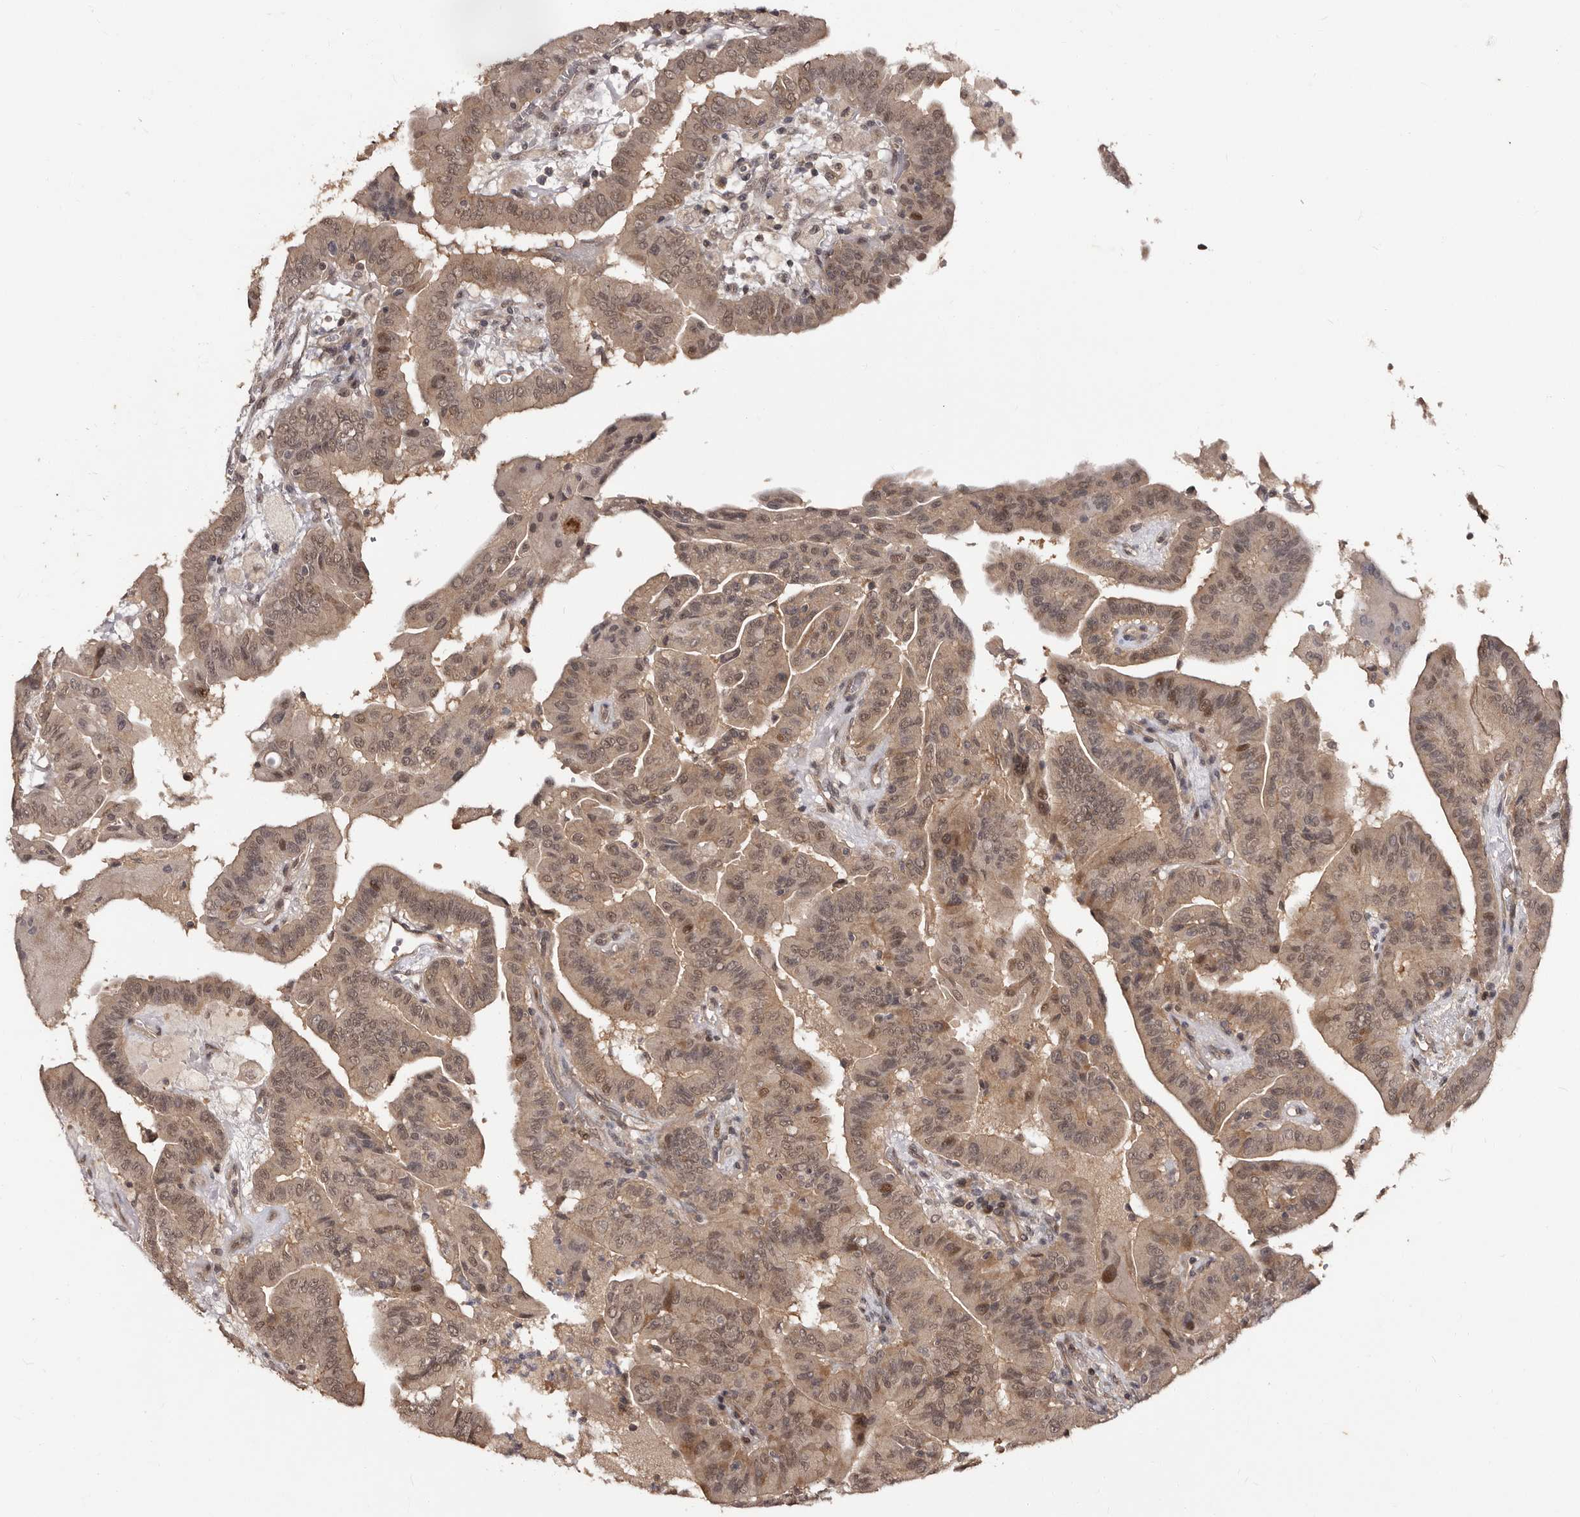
{"staining": {"intensity": "moderate", "quantity": ">75%", "location": "cytoplasmic/membranous,nuclear"}, "tissue": "thyroid cancer", "cell_type": "Tumor cells", "image_type": "cancer", "snomed": [{"axis": "morphology", "description": "Papillary adenocarcinoma, NOS"}, {"axis": "topography", "description": "Thyroid gland"}], "caption": "Immunohistochemistry (IHC) (DAB) staining of thyroid cancer (papillary adenocarcinoma) demonstrates moderate cytoplasmic/membranous and nuclear protein positivity in about >75% of tumor cells.", "gene": "TBC1D22B", "patient": {"sex": "male", "age": 33}}